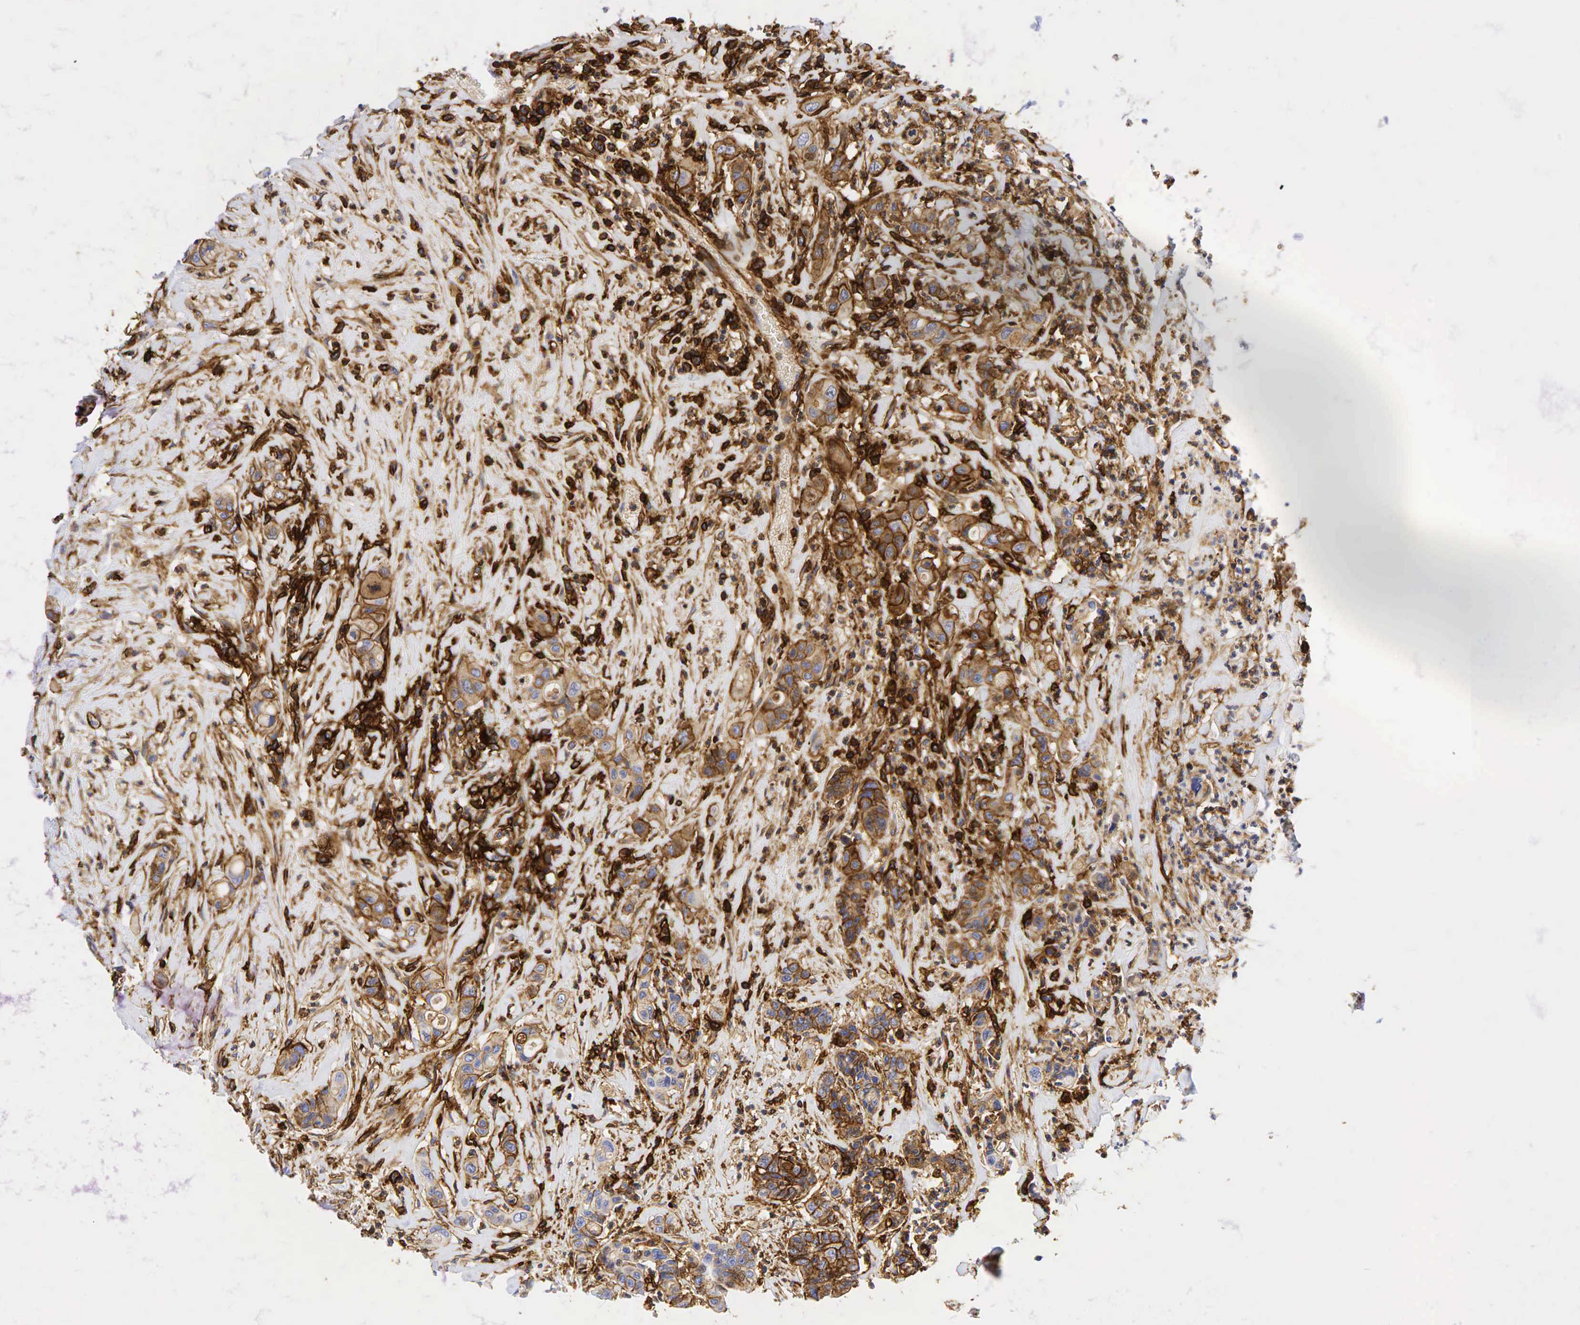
{"staining": {"intensity": "moderate", "quantity": "25%-75%", "location": "cytoplasmic/membranous"}, "tissue": "colorectal cancer", "cell_type": "Tumor cells", "image_type": "cancer", "snomed": [{"axis": "morphology", "description": "Adenocarcinoma, NOS"}, {"axis": "topography", "description": "Colon"}], "caption": "This is an image of IHC staining of colorectal cancer (adenocarcinoma), which shows moderate positivity in the cytoplasmic/membranous of tumor cells.", "gene": "CD44", "patient": {"sex": "female", "age": 70}}